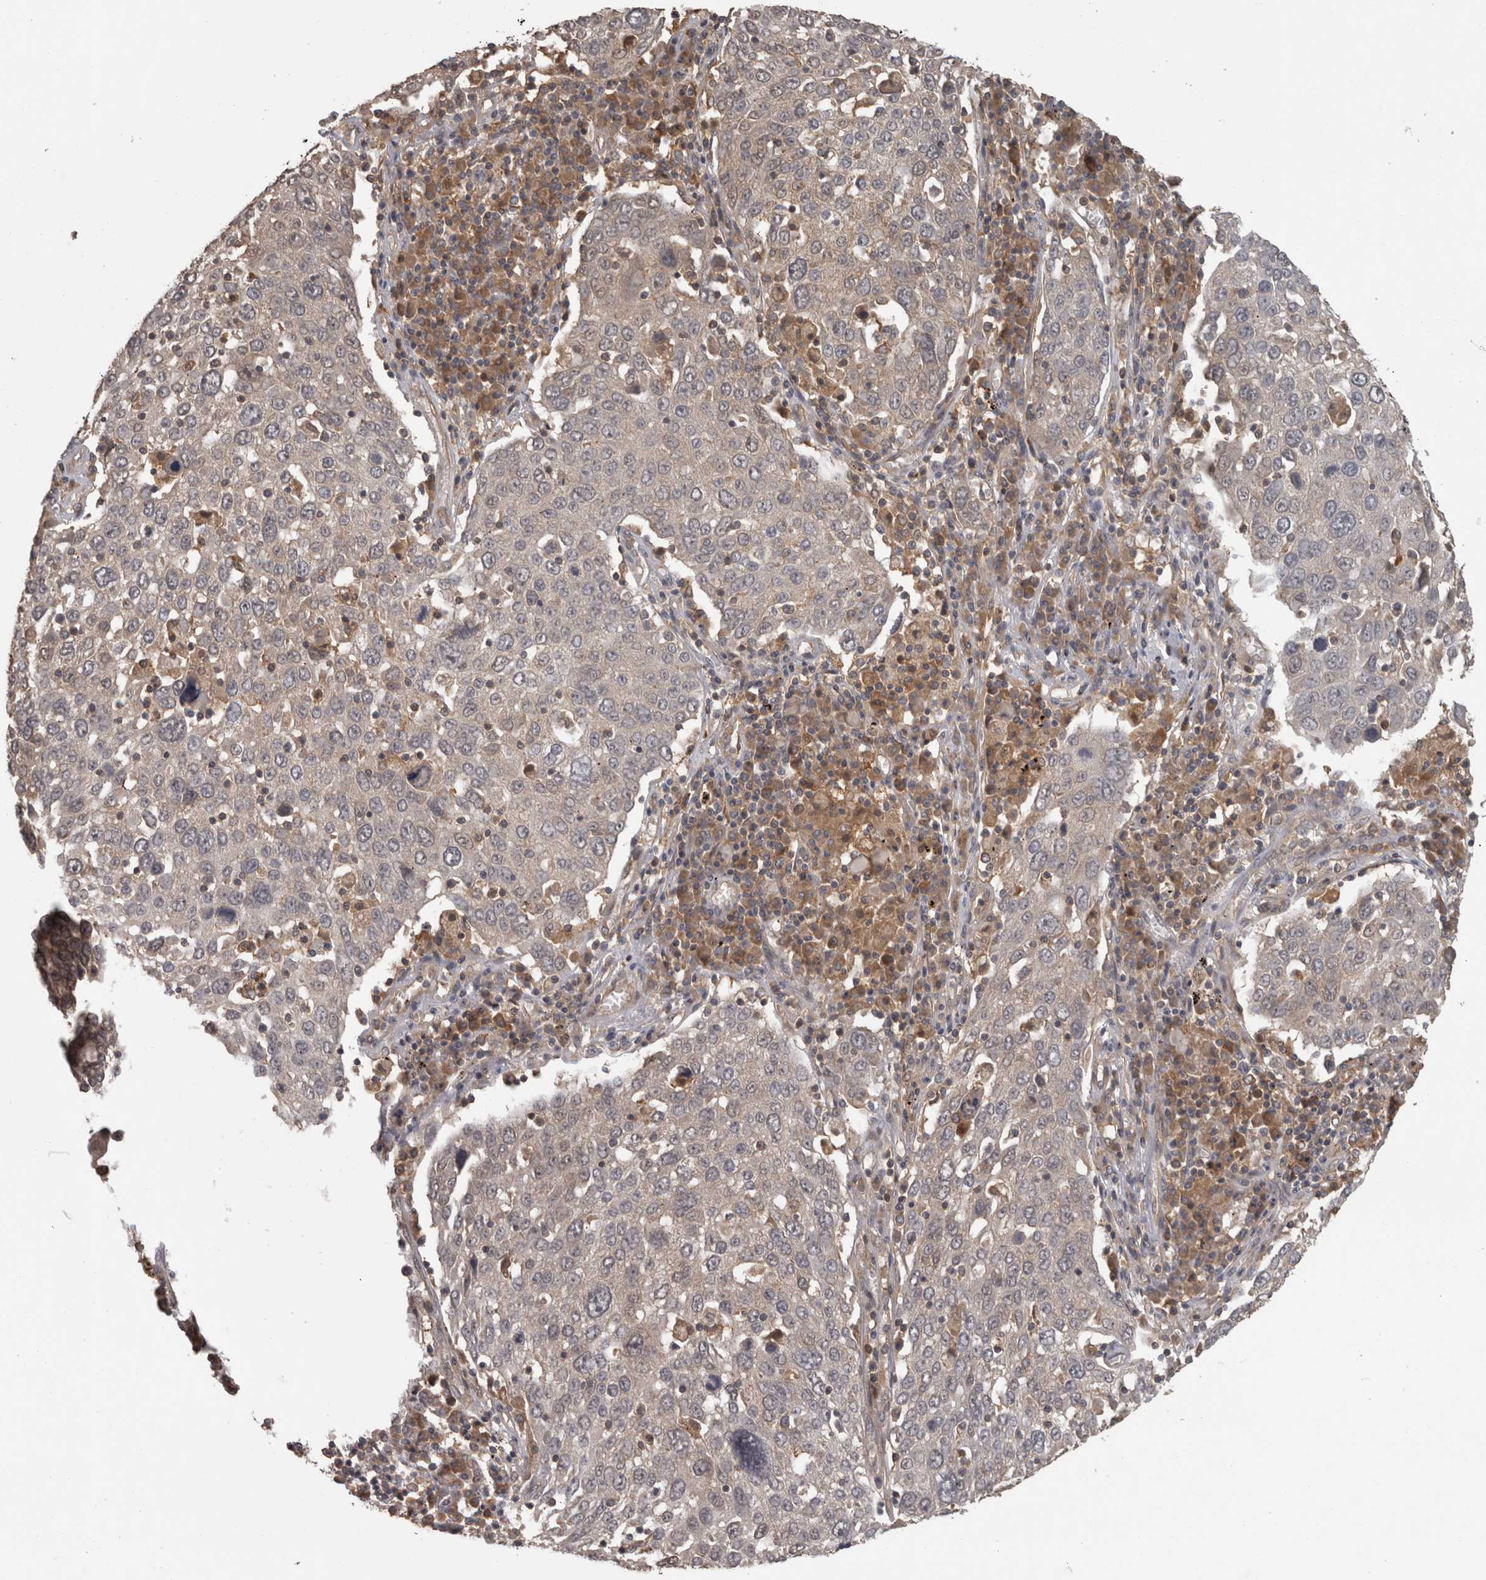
{"staining": {"intensity": "weak", "quantity": "<25%", "location": "cytoplasmic/membranous"}, "tissue": "lung cancer", "cell_type": "Tumor cells", "image_type": "cancer", "snomed": [{"axis": "morphology", "description": "Squamous cell carcinoma, NOS"}, {"axis": "topography", "description": "Lung"}], "caption": "High power microscopy photomicrograph of an IHC histopathology image of squamous cell carcinoma (lung), revealing no significant positivity in tumor cells.", "gene": "MICU3", "patient": {"sex": "male", "age": 65}}